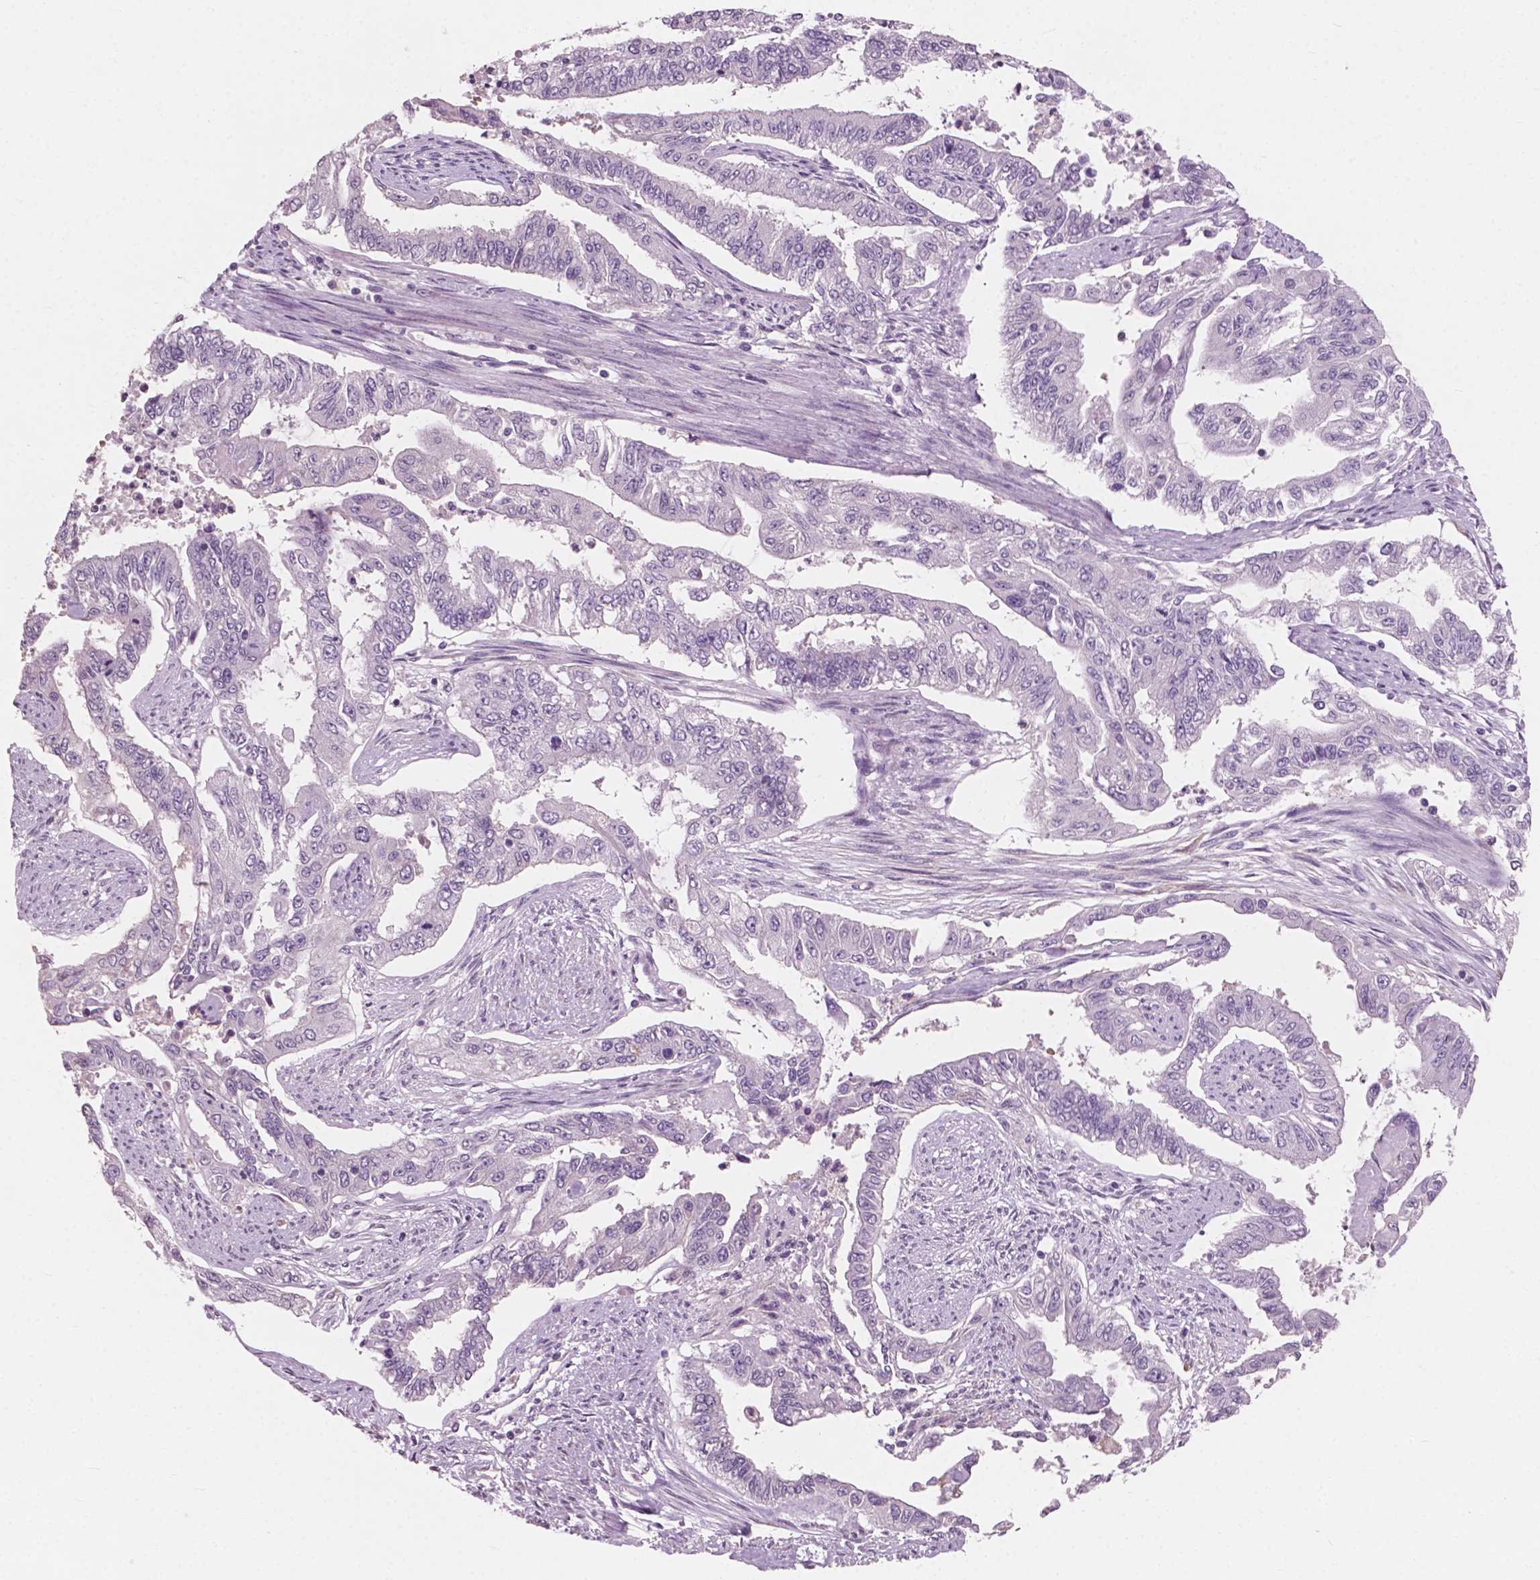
{"staining": {"intensity": "negative", "quantity": "none", "location": "none"}, "tissue": "endometrial cancer", "cell_type": "Tumor cells", "image_type": "cancer", "snomed": [{"axis": "morphology", "description": "Adenocarcinoma, NOS"}, {"axis": "topography", "description": "Uterus"}], "caption": "Immunohistochemical staining of human adenocarcinoma (endometrial) displays no significant staining in tumor cells. The staining was performed using DAB to visualize the protein expression in brown, while the nuclei were stained in blue with hematoxylin (Magnification: 20x).", "gene": "AWAT1", "patient": {"sex": "female", "age": 59}}